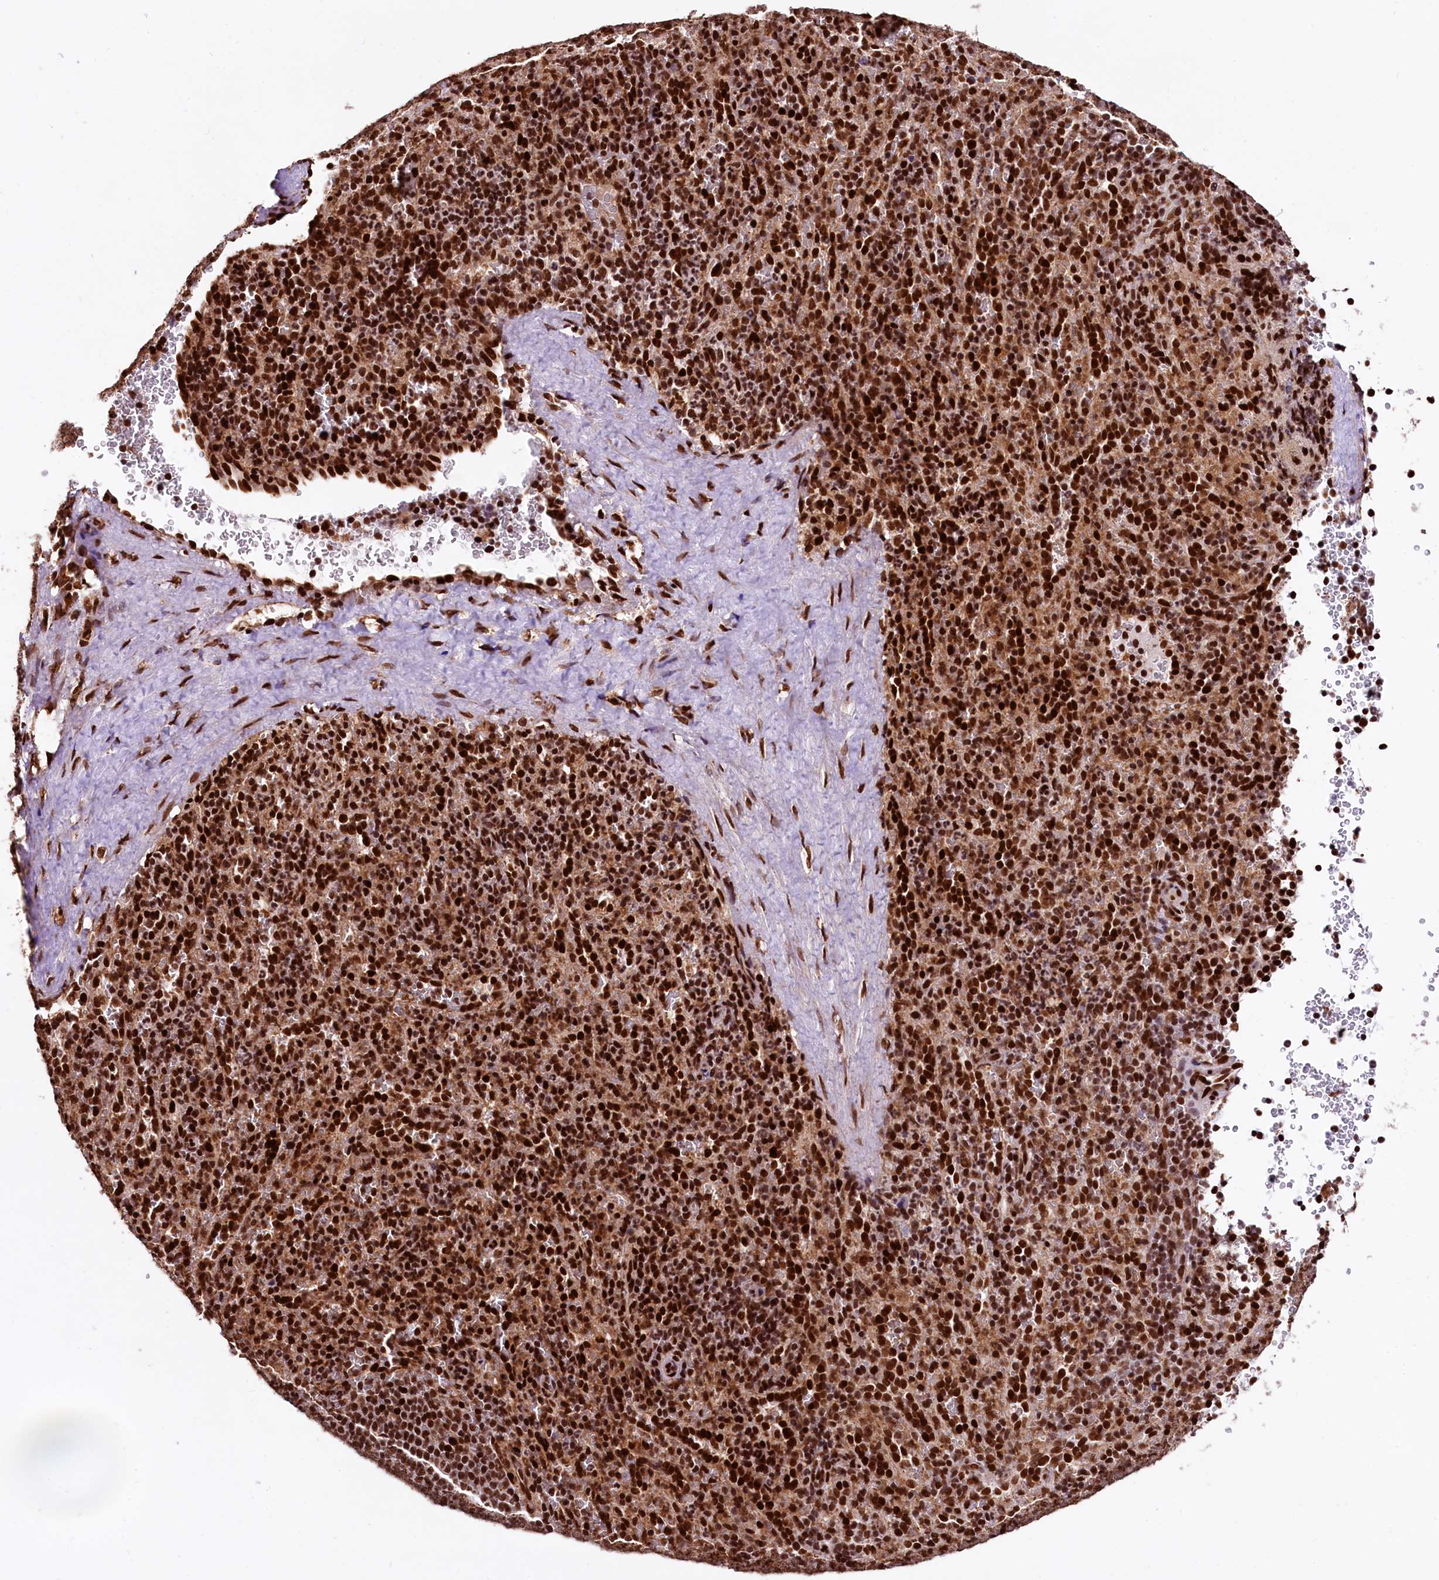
{"staining": {"intensity": "strong", "quantity": ">75%", "location": "nuclear"}, "tissue": "spleen", "cell_type": "Cells in red pulp", "image_type": "normal", "snomed": [{"axis": "morphology", "description": "Normal tissue, NOS"}, {"axis": "topography", "description": "Spleen"}], "caption": "The photomicrograph exhibits a brown stain indicating the presence of a protein in the nuclear of cells in red pulp in spleen.", "gene": "PDS5B", "patient": {"sex": "female", "age": 21}}